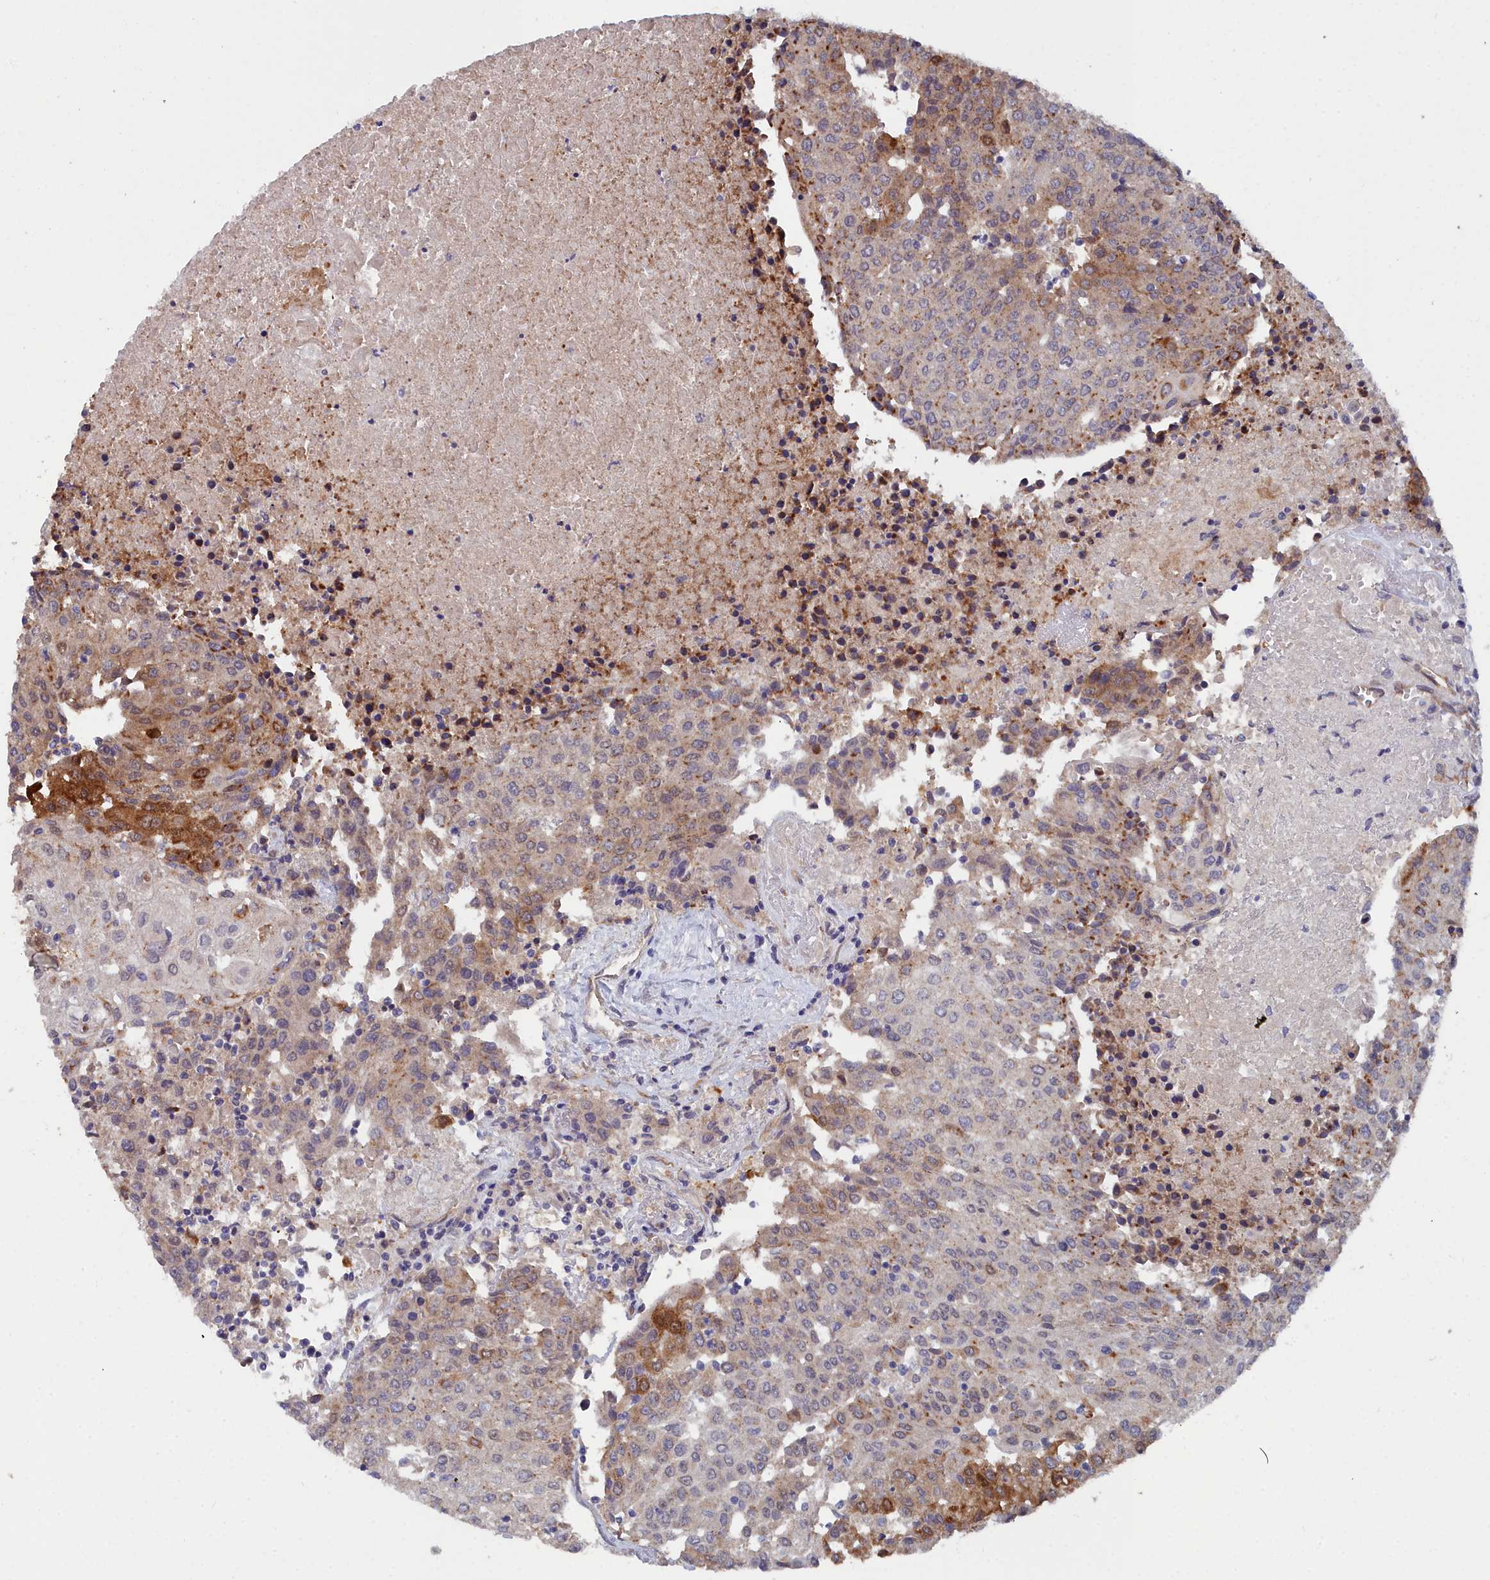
{"staining": {"intensity": "weak", "quantity": "25%-75%", "location": "cytoplasmic/membranous"}, "tissue": "urothelial cancer", "cell_type": "Tumor cells", "image_type": "cancer", "snomed": [{"axis": "morphology", "description": "Urothelial carcinoma, High grade"}, {"axis": "topography", "description": "Urinary bladder"}], "caption": "Urothelial cancer stained for a protein shows weak cytoplasmic/membranous positivity in tumor cells.", "gene": "RDX", "patient": {"sex": "female", "age": 85}}